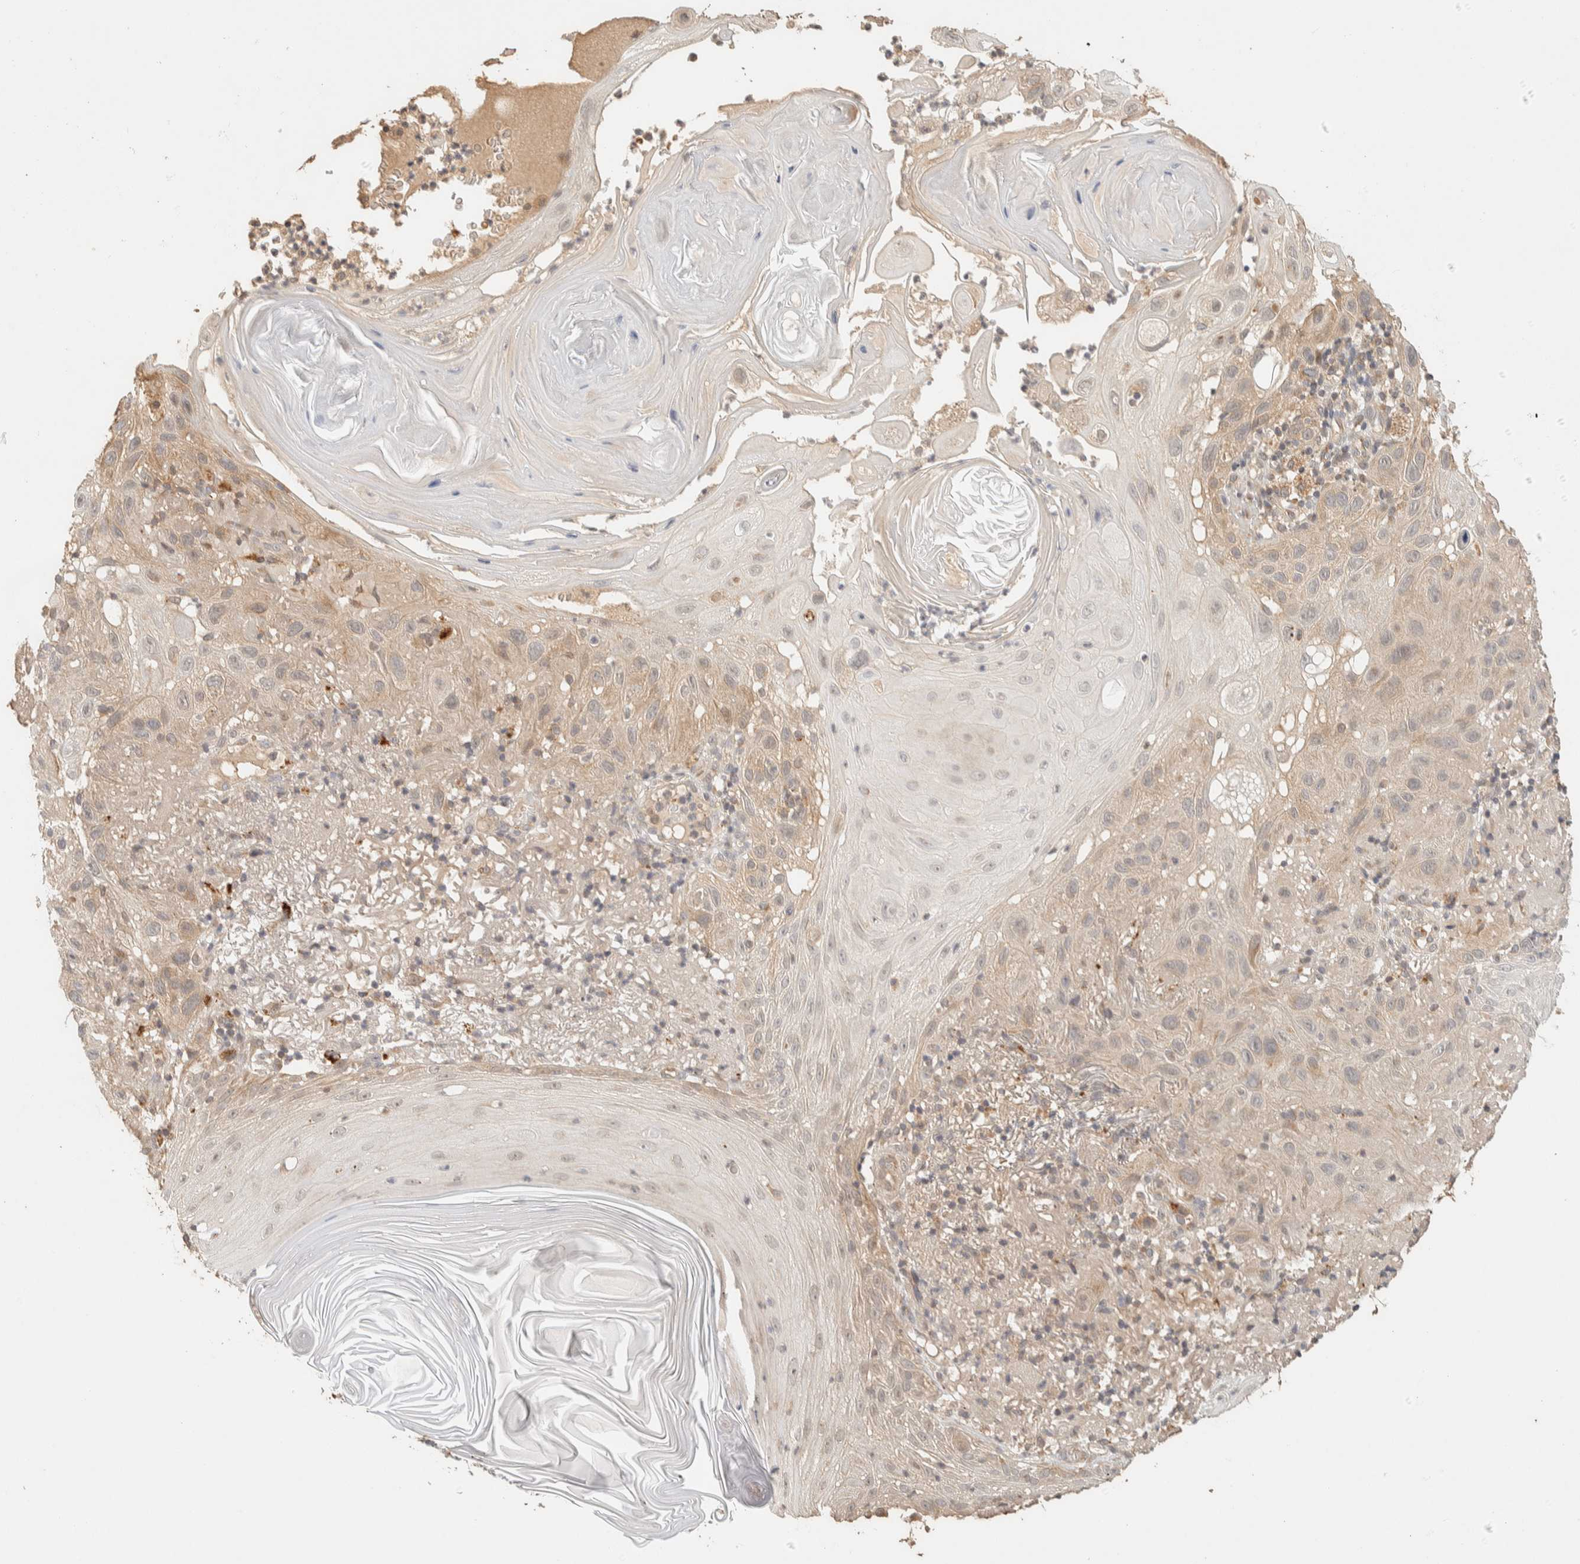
{"staining": {"intensity": "weak", "quantity": "25%-75%", "location": "cytoplasmic/membranous"}, "tissue": "skin cancer", "cell_type": "Tumor cells", "image_type": "cancer", "snomed": [{"axis": "morphology", "description": "Squamous cell carcinoma, NOS"}, {"axis": "topography", "description": "Skin"}], "caption": "Human skin squamous cell carcinoma stained with a protein marker exhibits weak staining in tumor cells.", "gene": "ITPA", "patient": {"sex": "female", "age": 96}}